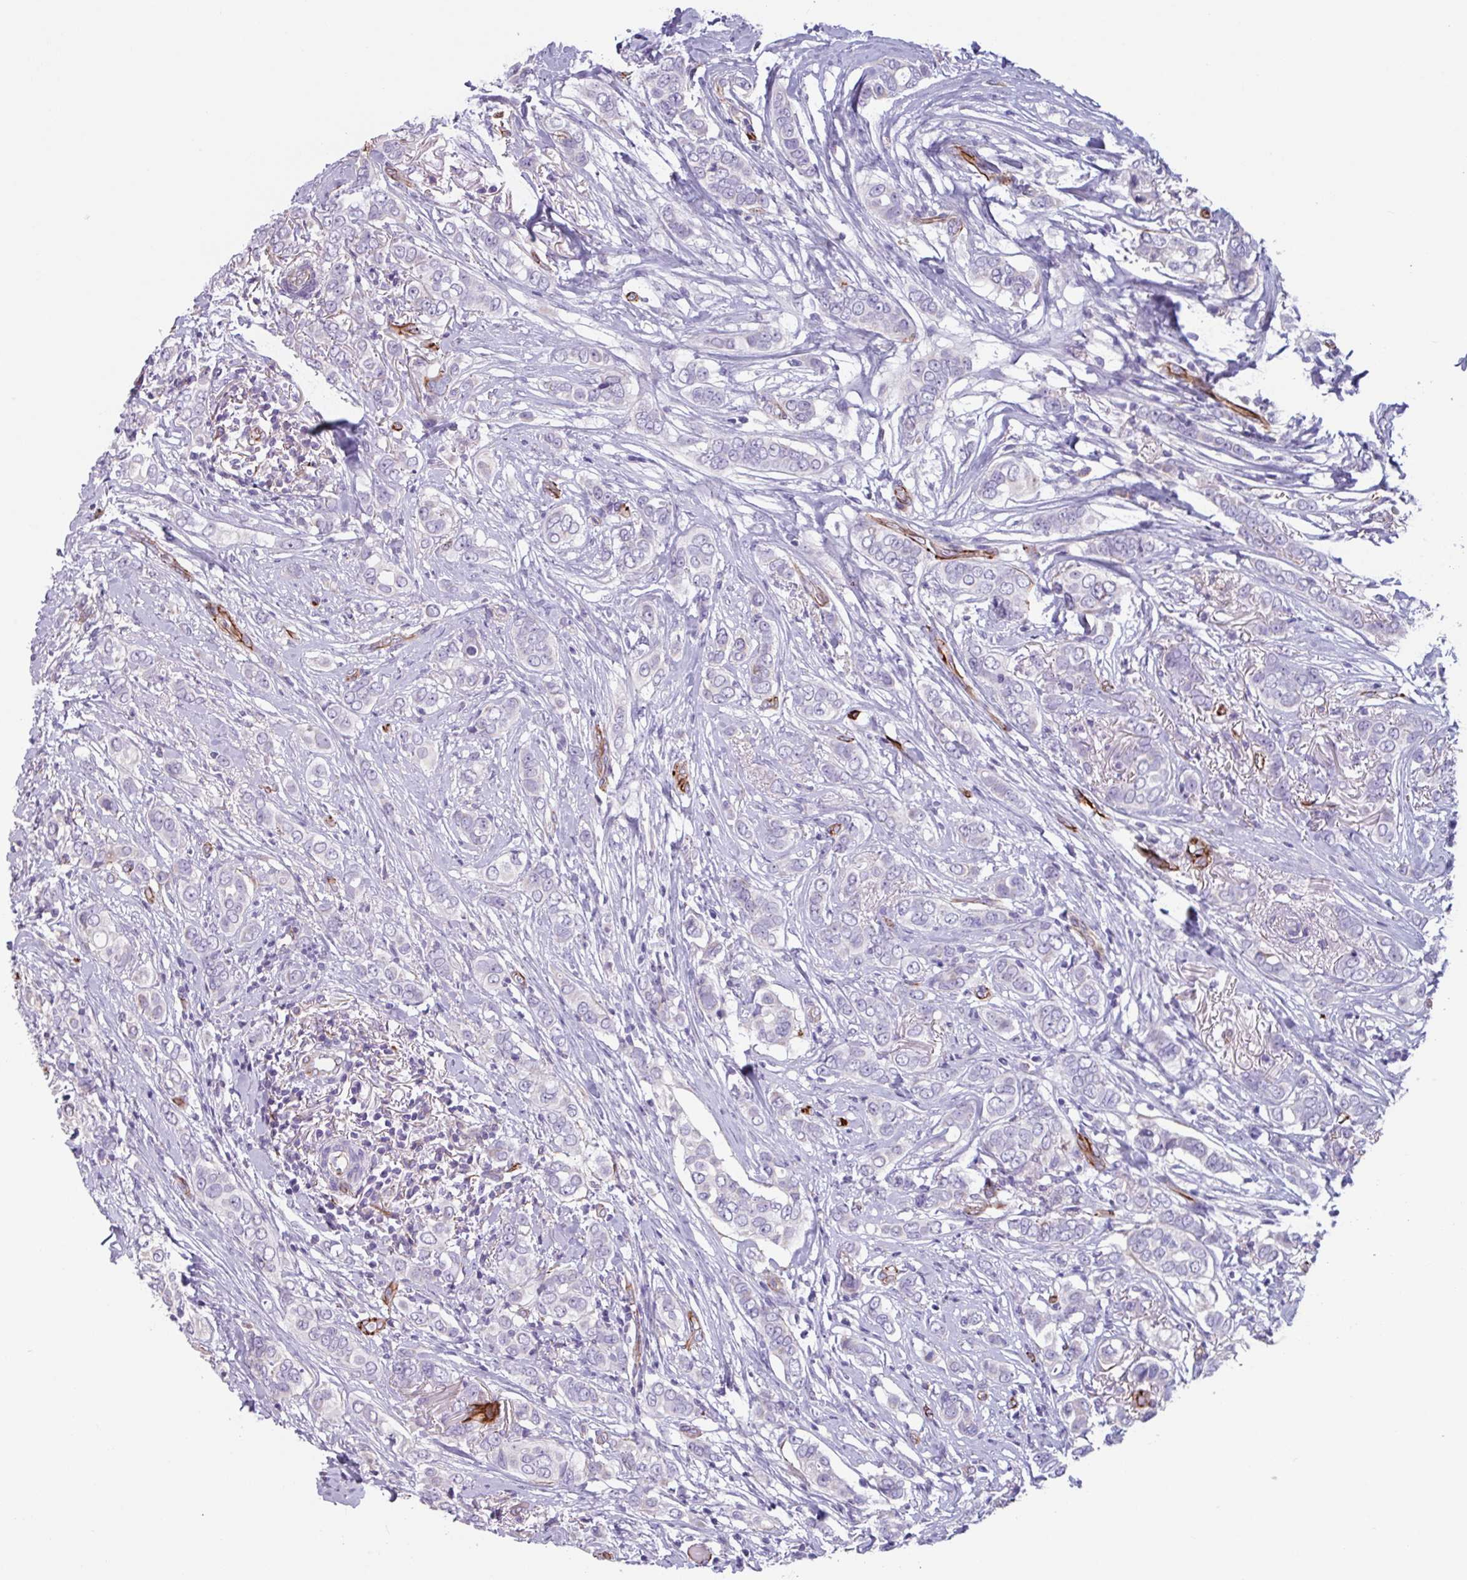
{"staining": {"intensity": "negative", "quantity": "none", "location": "none"}, "tissue": "breast cancer", "cell_type": "Tumor cells", "image_type": "cancer", "snomed": [{"axis": "morphology", "description": "Lobular carcinoma"}, {"axis": "topography", "description": "Breast"}], "caption": "This is a image of immunohistochemistry (IHC) staining of breast cancer (lobular carcinoma), which shows no positivity in tumor cells.", "gene": "BTD", "patient": {"sex": "female", "age": 51}}